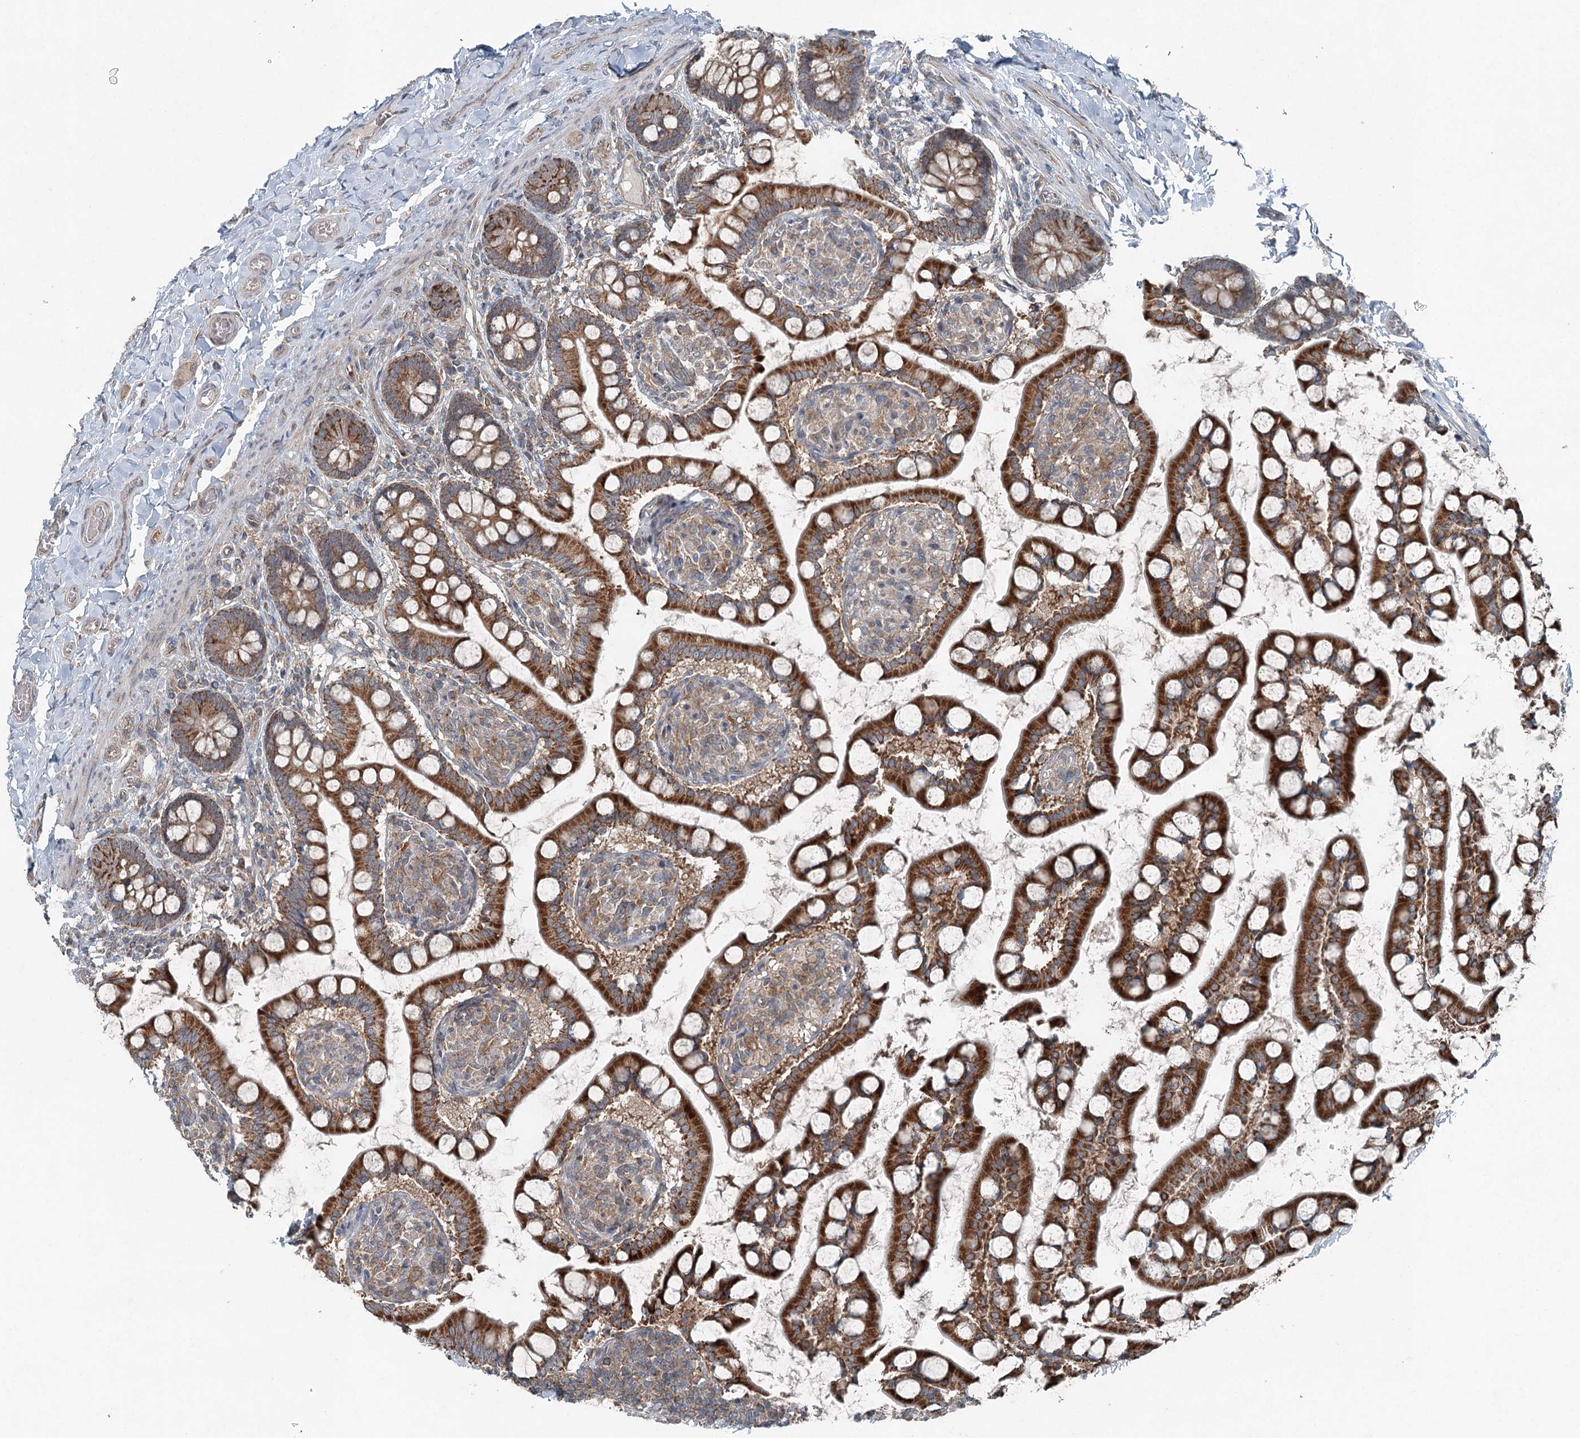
{"staining": {"intensity": "strong", "quantity": ">75%", "location": "cytoplasmic/membranous"}, "tissue": "small intestine", "cell_type": "Glandular cells", "image_type": "normal", "snomed": [{"axis": "morphology", "description": "Normal tissue, NOS"}, {"axis": "topography", "description": "Small intestine"}], "caption": "About >75% of glandular cells in benign human small intestine show strong cytoplasmic/membranous protein positivity as visualized by brown immunohistochemical staining.", "gene": "SKIC3", "patient": {"sex": "male", "age": 52}}